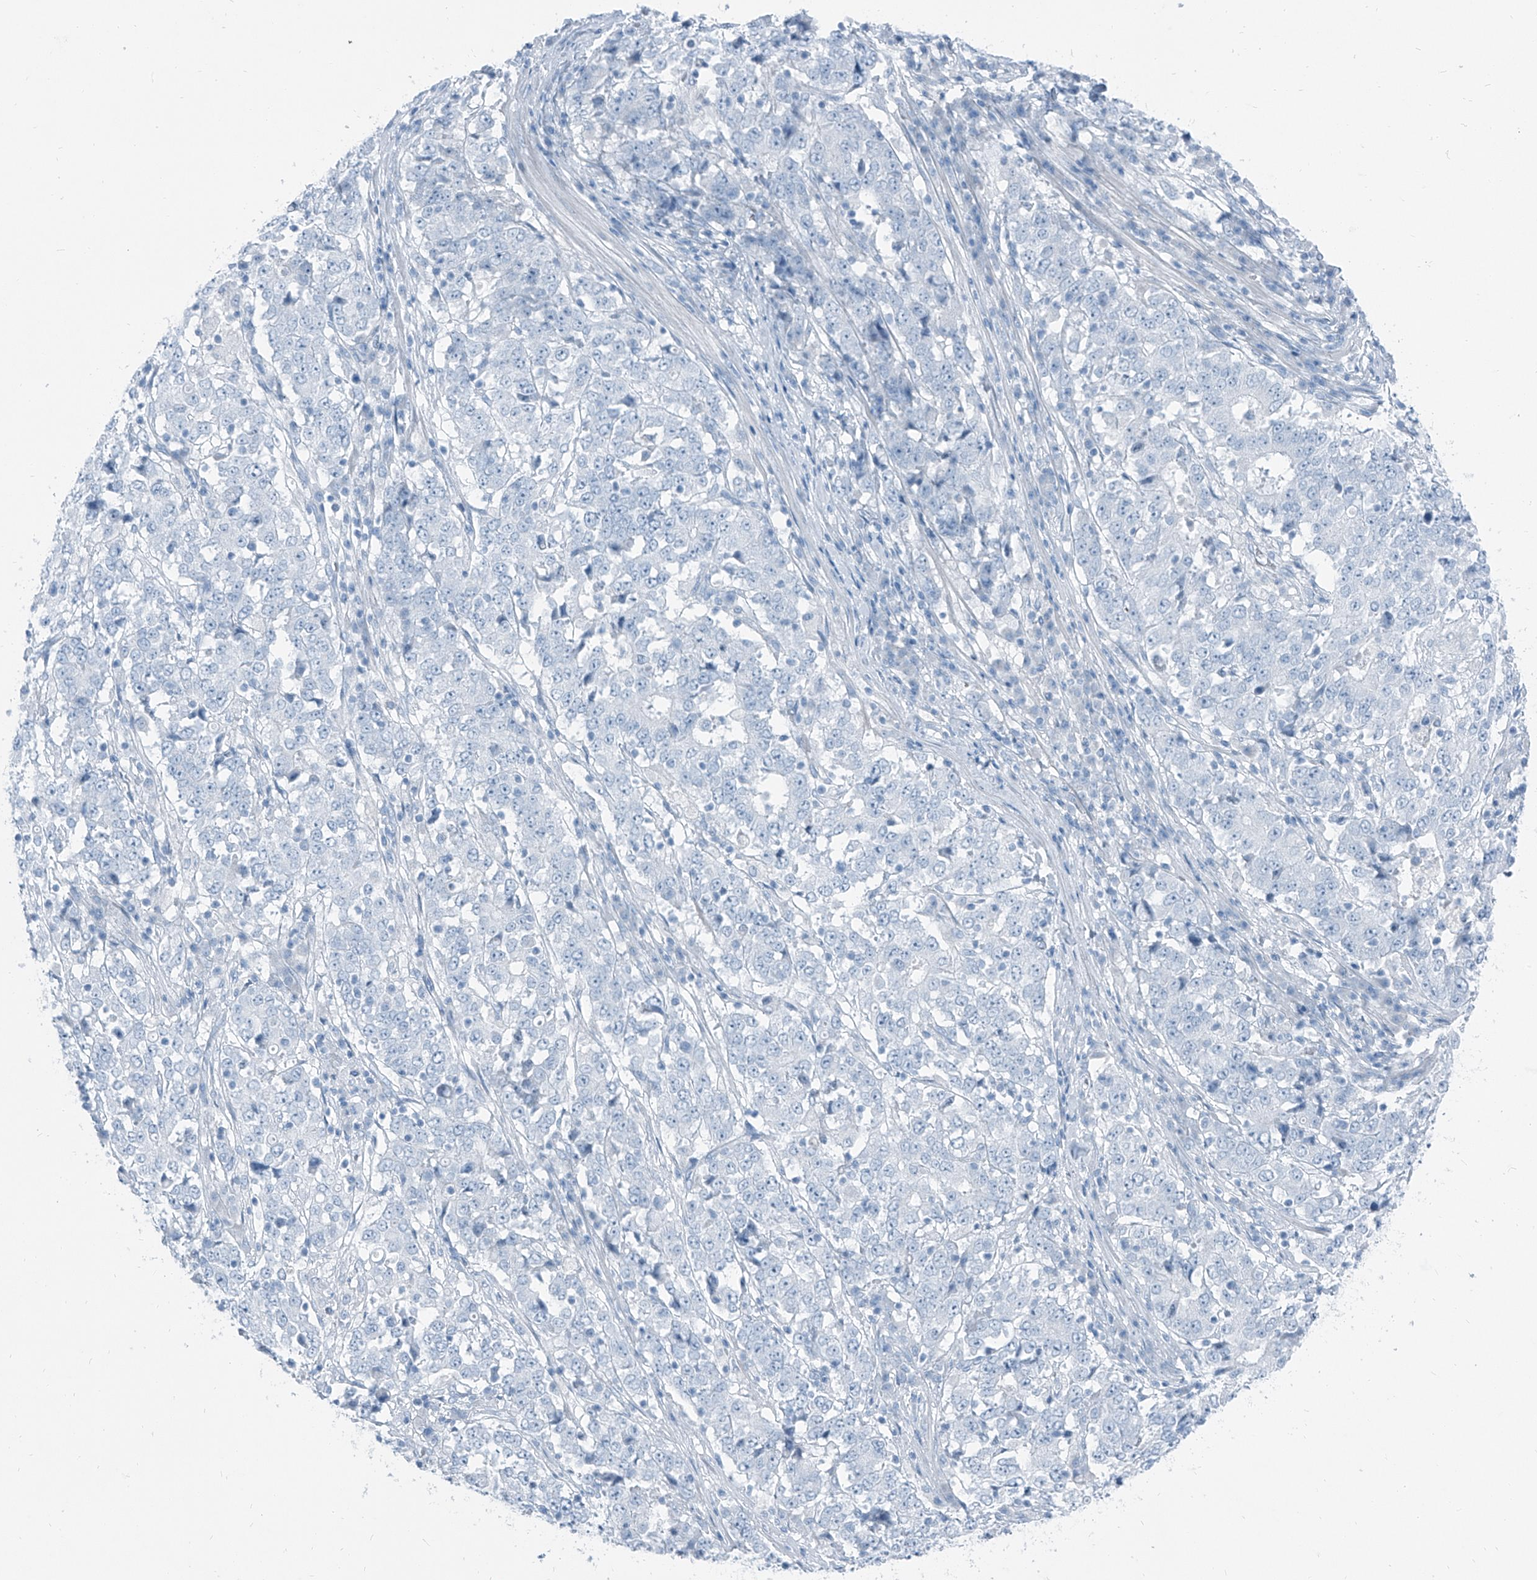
{"staining": {"intensity": "negative", "quantity": "none", "location": "none"}, "tissue": "stomach cancer", "cell_type": "Tumor cells", "image_type": "cancer", "snomed": [{"axis": "morphology", "description": "Adenocarcinoma, NOS"}, {"axis": "topography", "description": "Stomach"}], "caption": "Adenocarcinoma (stomach) was stained to show a protein in brown. There is no significant positivity in tumor cells.", "gene": "RGN", "patient": {"sex": "male", "age": 59}}